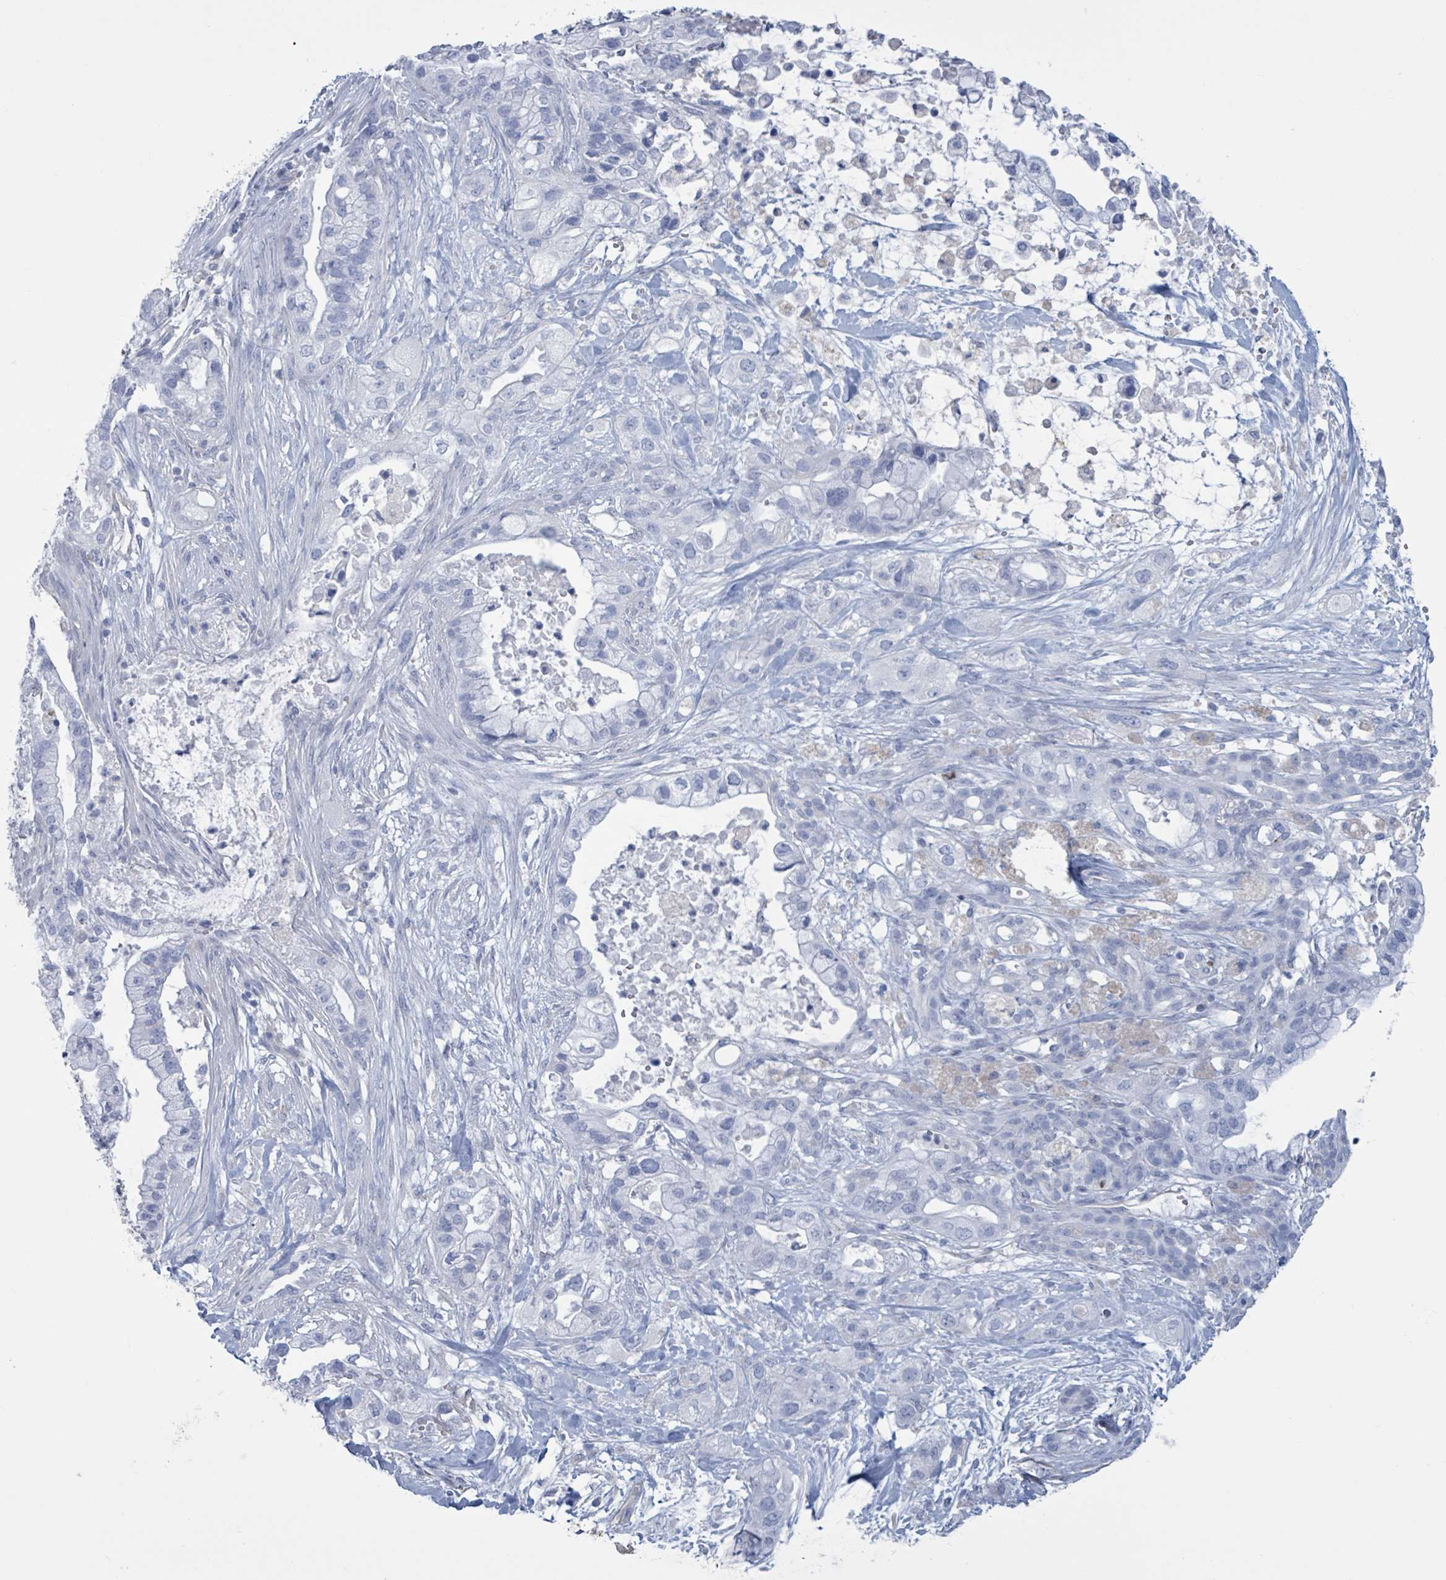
{"staining": {"intensity": "negative", "quantity": "none", "location": "none"}, "tissue": "pancreatic cancer", "cell_type": "Tumor cells", "image_type": "cancer", "snomed": [{"axis": "morphology", "description": "Adenocarcinoma, NOS"}, {"axis": "topography", "description": "Pancreas"}], "caption": "Tumor cells are negative for protein expression in human pancreatic adenocarcinoma.", "gene": "CT45A5", "patient": {"sex": "male", "age": 44}}